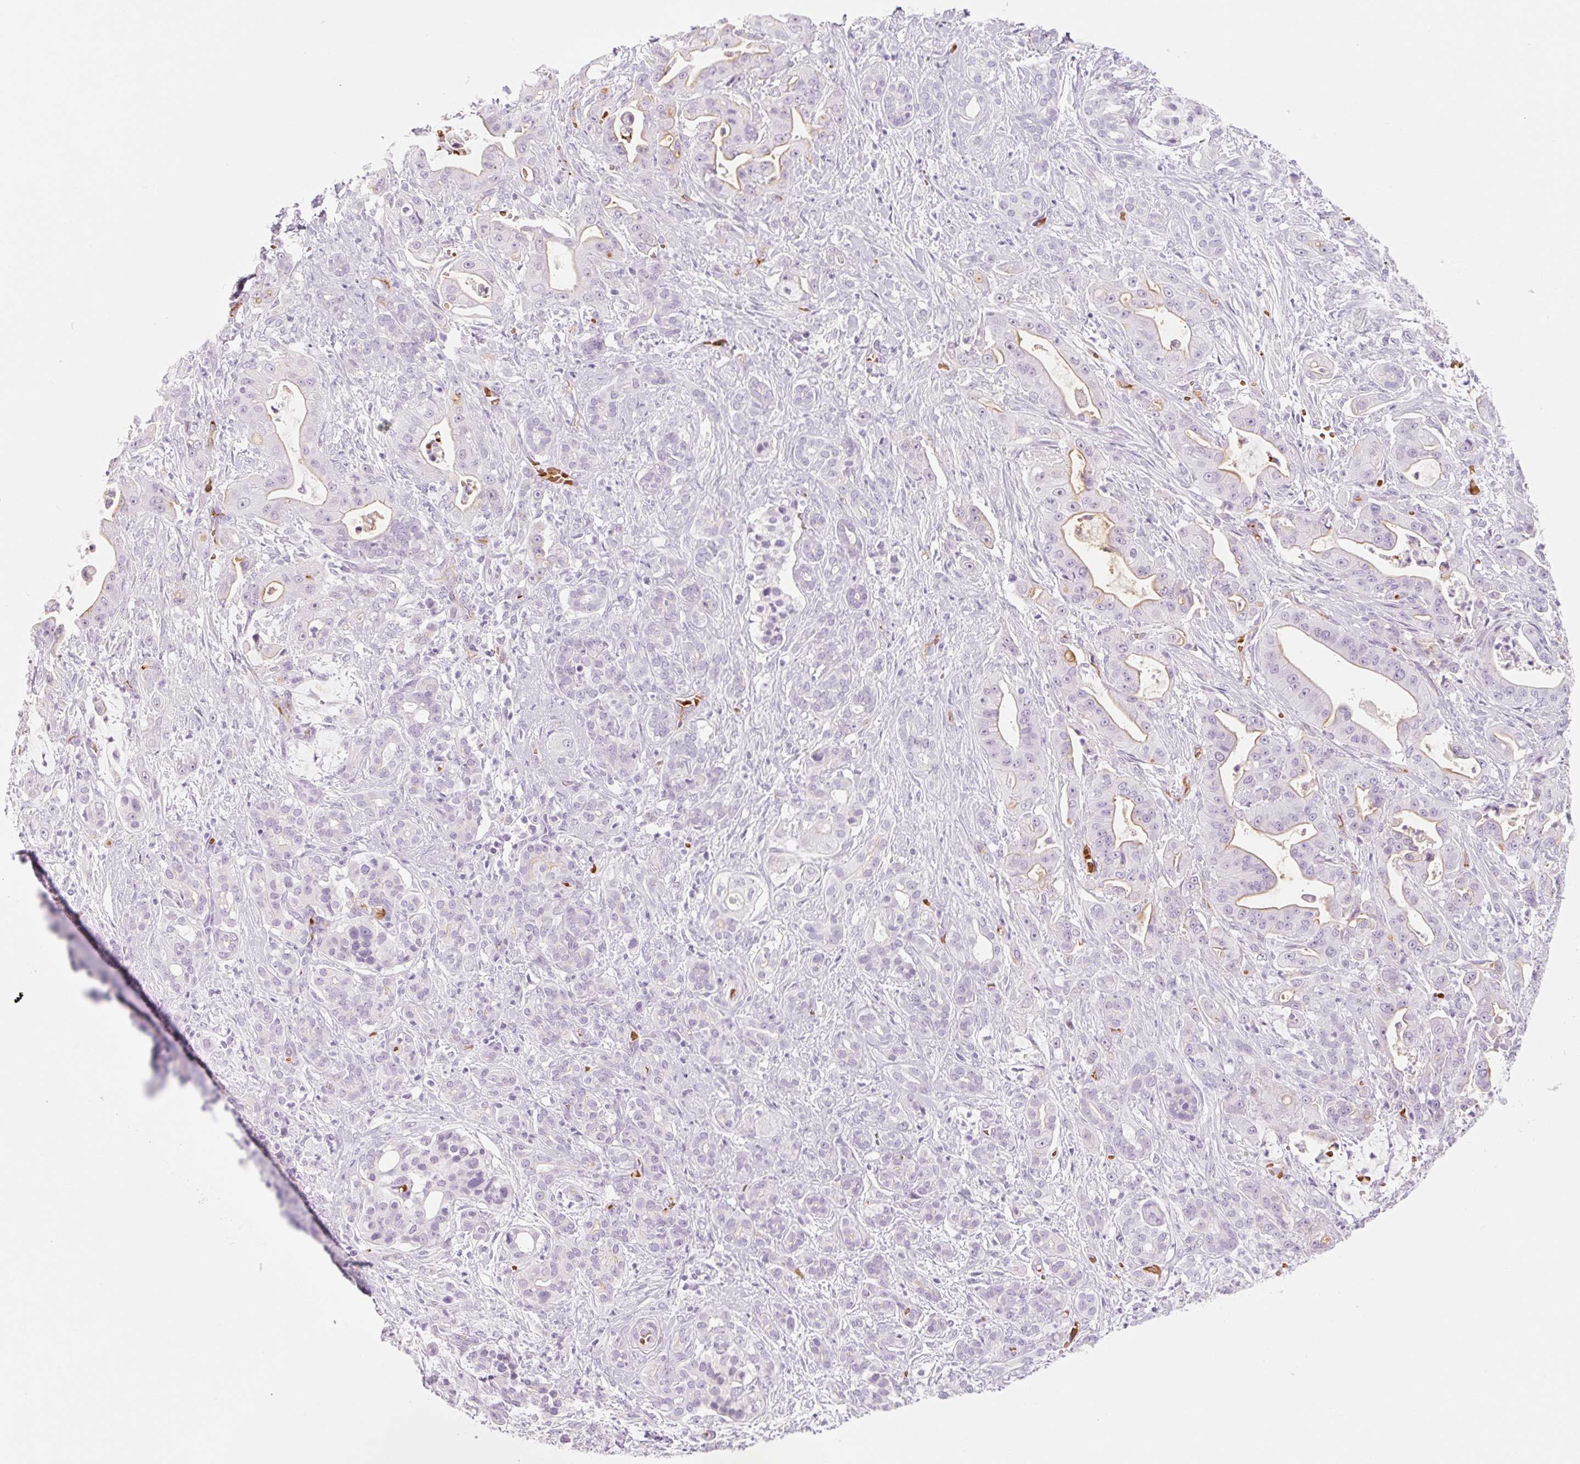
{"staining": {"intensity": "weak", "quantity": "<25%", "location": "cytoplasmic/membranous"}, "tissue": "pancreatic cancer", "cell_type": "Tumor cells", "image_type": "cancer", "snomed": [{"axis": "morphology", "description": "Adenocarcinoma, NOS"}, {"axis": "topography", "description": "Pancreas"}], "caption": "A high-resolution histopathology image shows IHC staining of adenocarcinoma (pancreatic), which shows no significant positivity in tumor cells.", "gene": "TAF1L", "patient": {"sex": "male", "age": 57}}